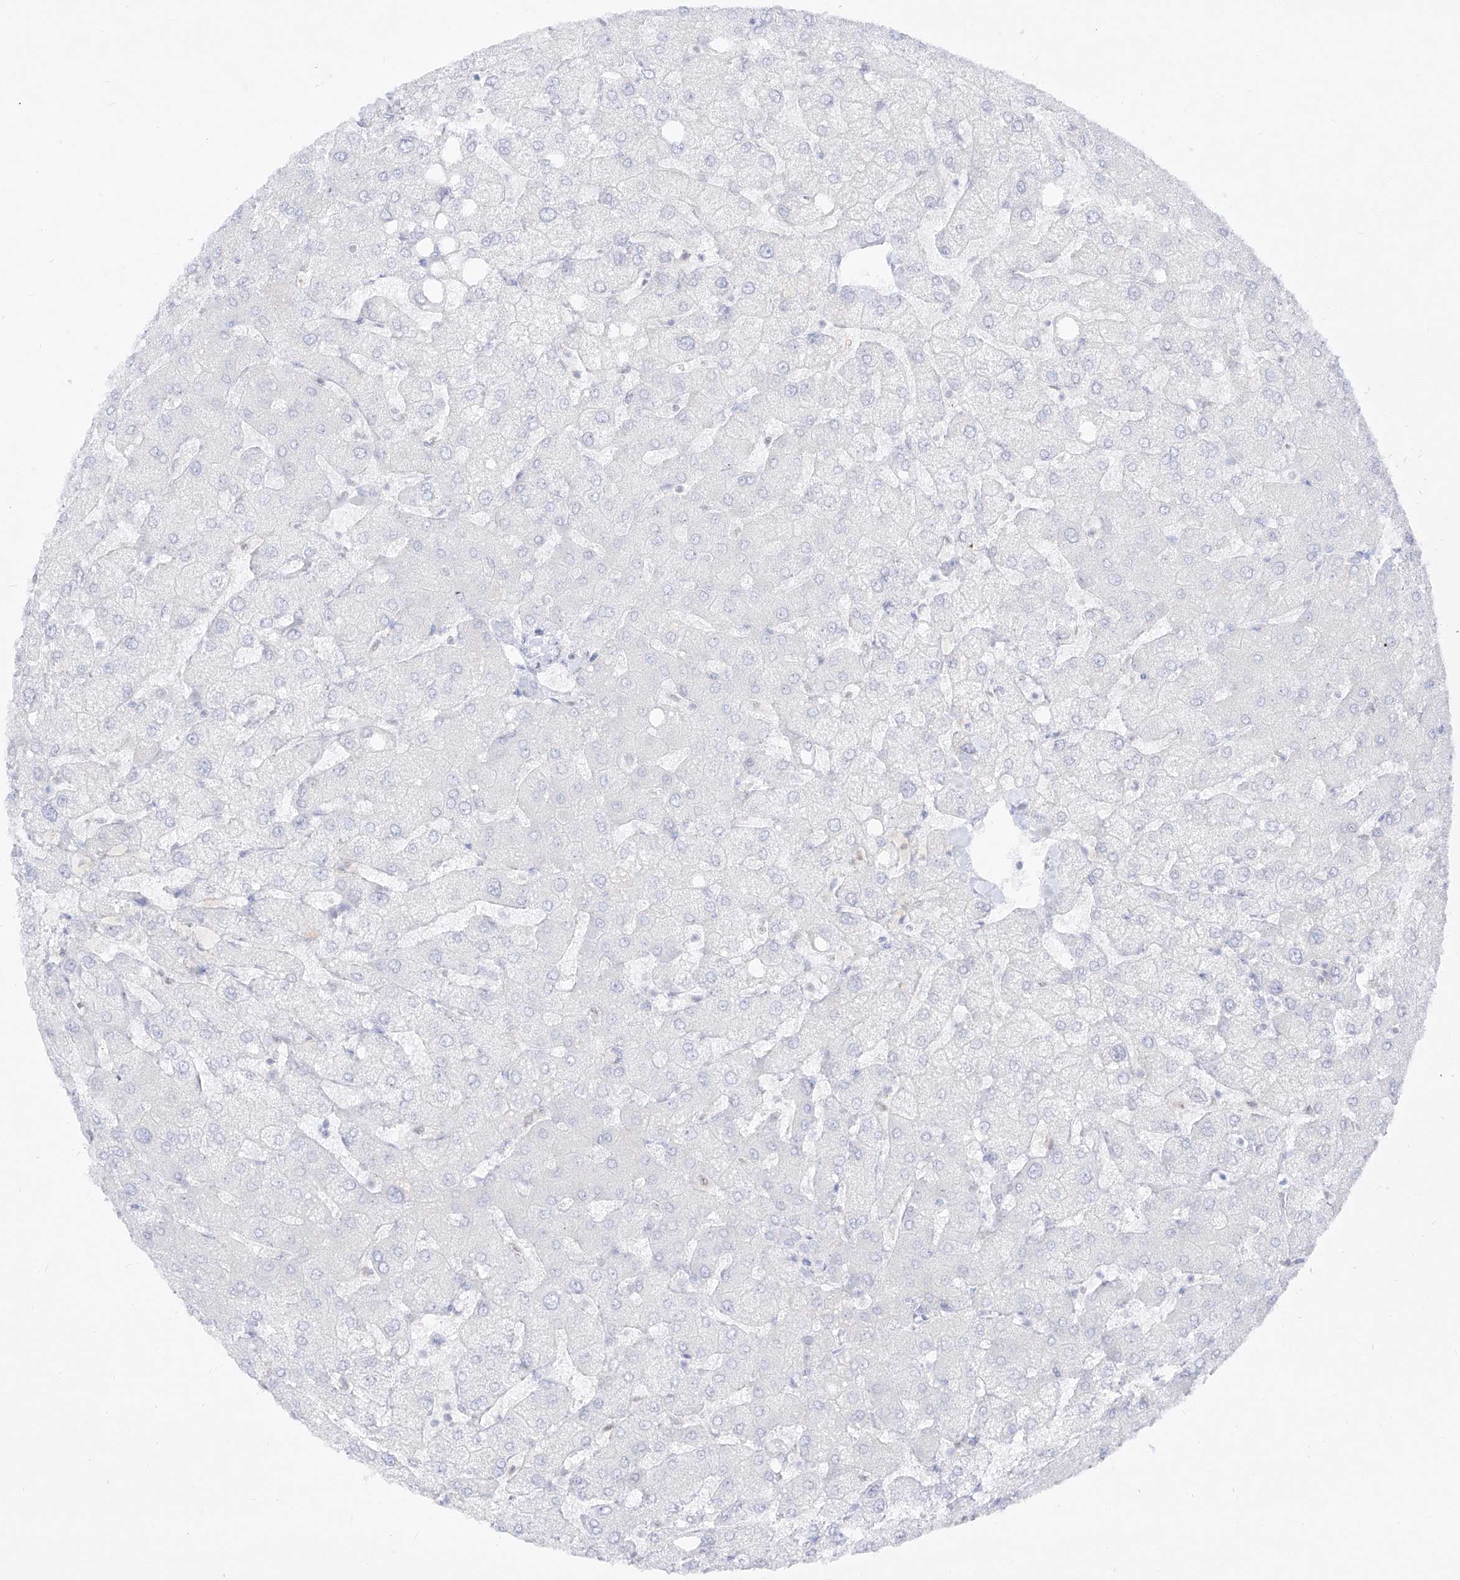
{"staining": {"intensity": "negative", "quantity": "none", "location": "none"}, "tissue": "liver", "cell_type": "Cholangiocytes", "image_type": "normal", "snomed": [{"axis": "morphology", "description": "Normal tissue, NOS"}, {"axis": "topography", "description": "Liver"}], "caption": "An immunohistochemistry micrograph of normal liver is shown. There is no staining in cholangiocytes of liver.", "gene": "DMKN", "patient": {"sex": "female", "age": 54}}